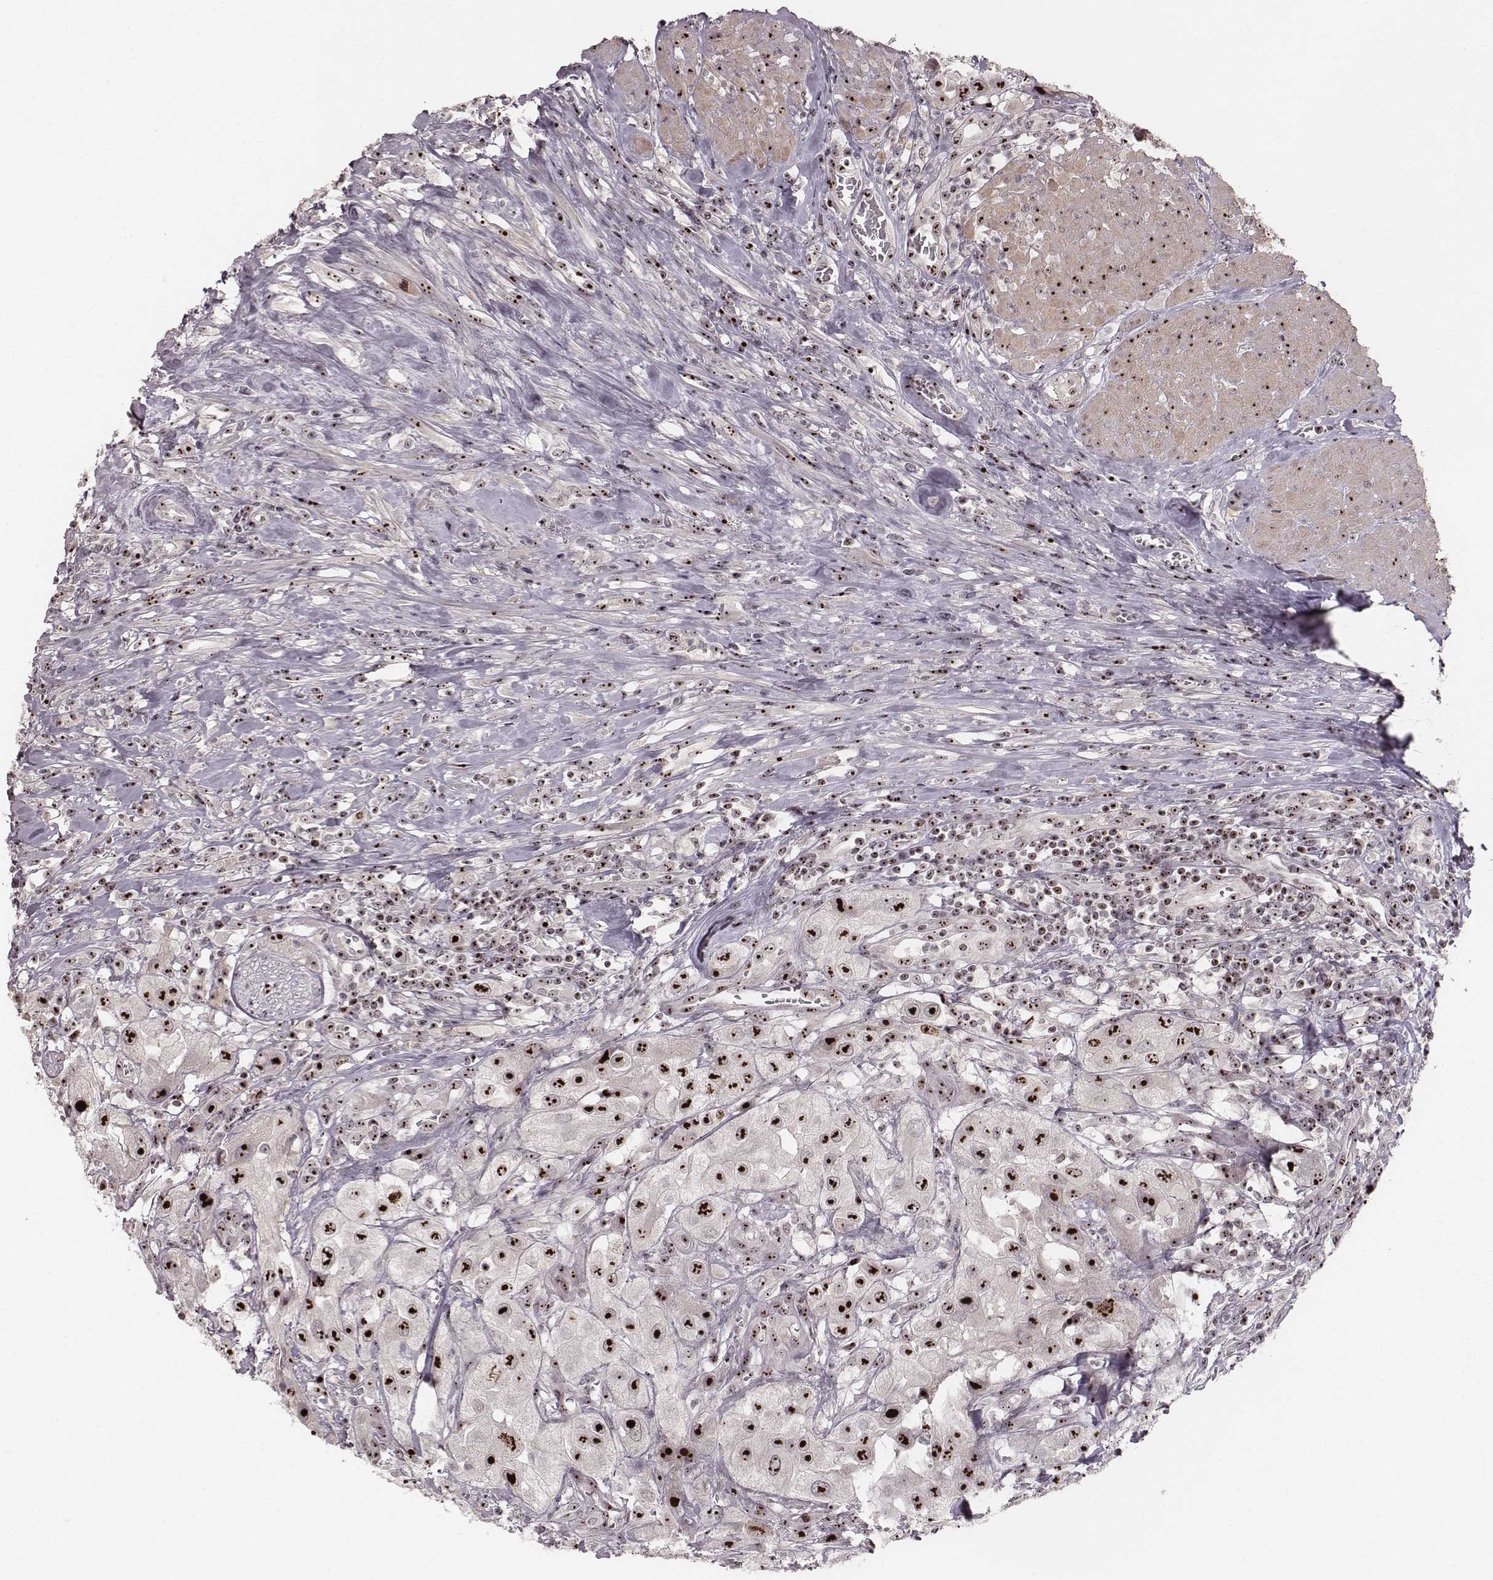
{"staining": {"intensity": "strong", "quantity": "25%-75%", "location": "nuclear"}, "tissue": "urothelial cancer", "cell_type": "Tumor cells", "image_type": "cancer", "snomed": [{"axis": "morphology", "description": "Urothelial carcinoma, High grade"}, {"axis": "topography", "description": "Urinary bladder"}], "caption": "A brown stain highlights strong nuclear staining of a protein in human urothelial cancer tumor cells. The staining is performed using DAB (3,3'-diaminobenzidine) brown chromogen to label protein expression. The nuclei are counter-stained blue using hematoxylin.", "gene": "NOP56", "patient": {"sex": "male", "age": 79}}